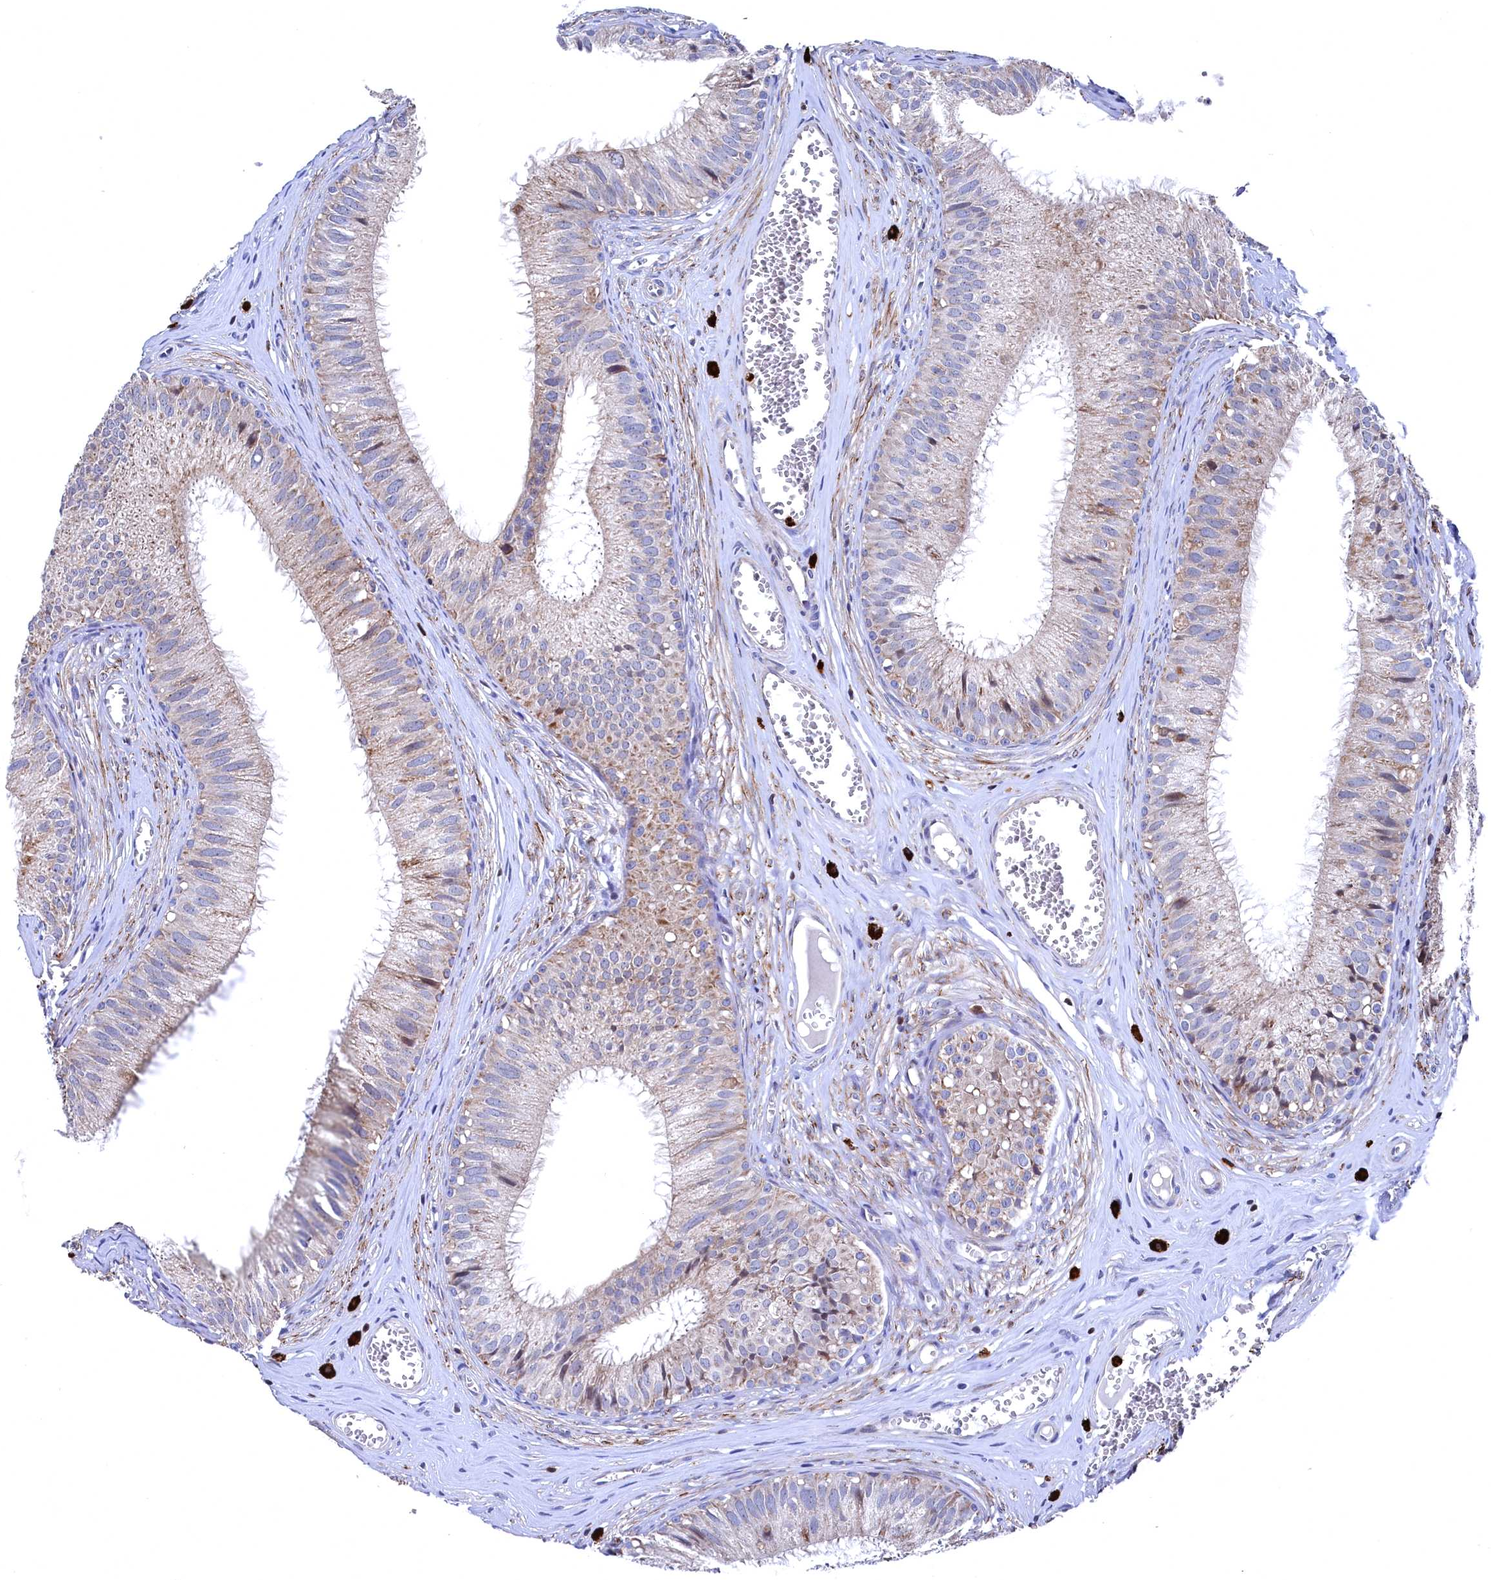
{"staining": {"intensity": "moderate", "quantity": "25%-75%", "location": "cytoplasmic/membranous"}, "tissue": "epididymis", "cell_type": "Glandular cells", "image_type": "normal", "snomed": [{"axis": "morphology", "description": "Normal tissue, NOS"}, {"axis": "topography", "description": "Epididymis"}], "caption": "Immunohistochemistry (DAB) staining of unremarkable epididymis shows moderate cytoplasmic/membranous protein positivity in approximately 25%-75% of glandular cells.", "gene": "CHCHD1", "patient": {"sex": "male", "age": 36}}